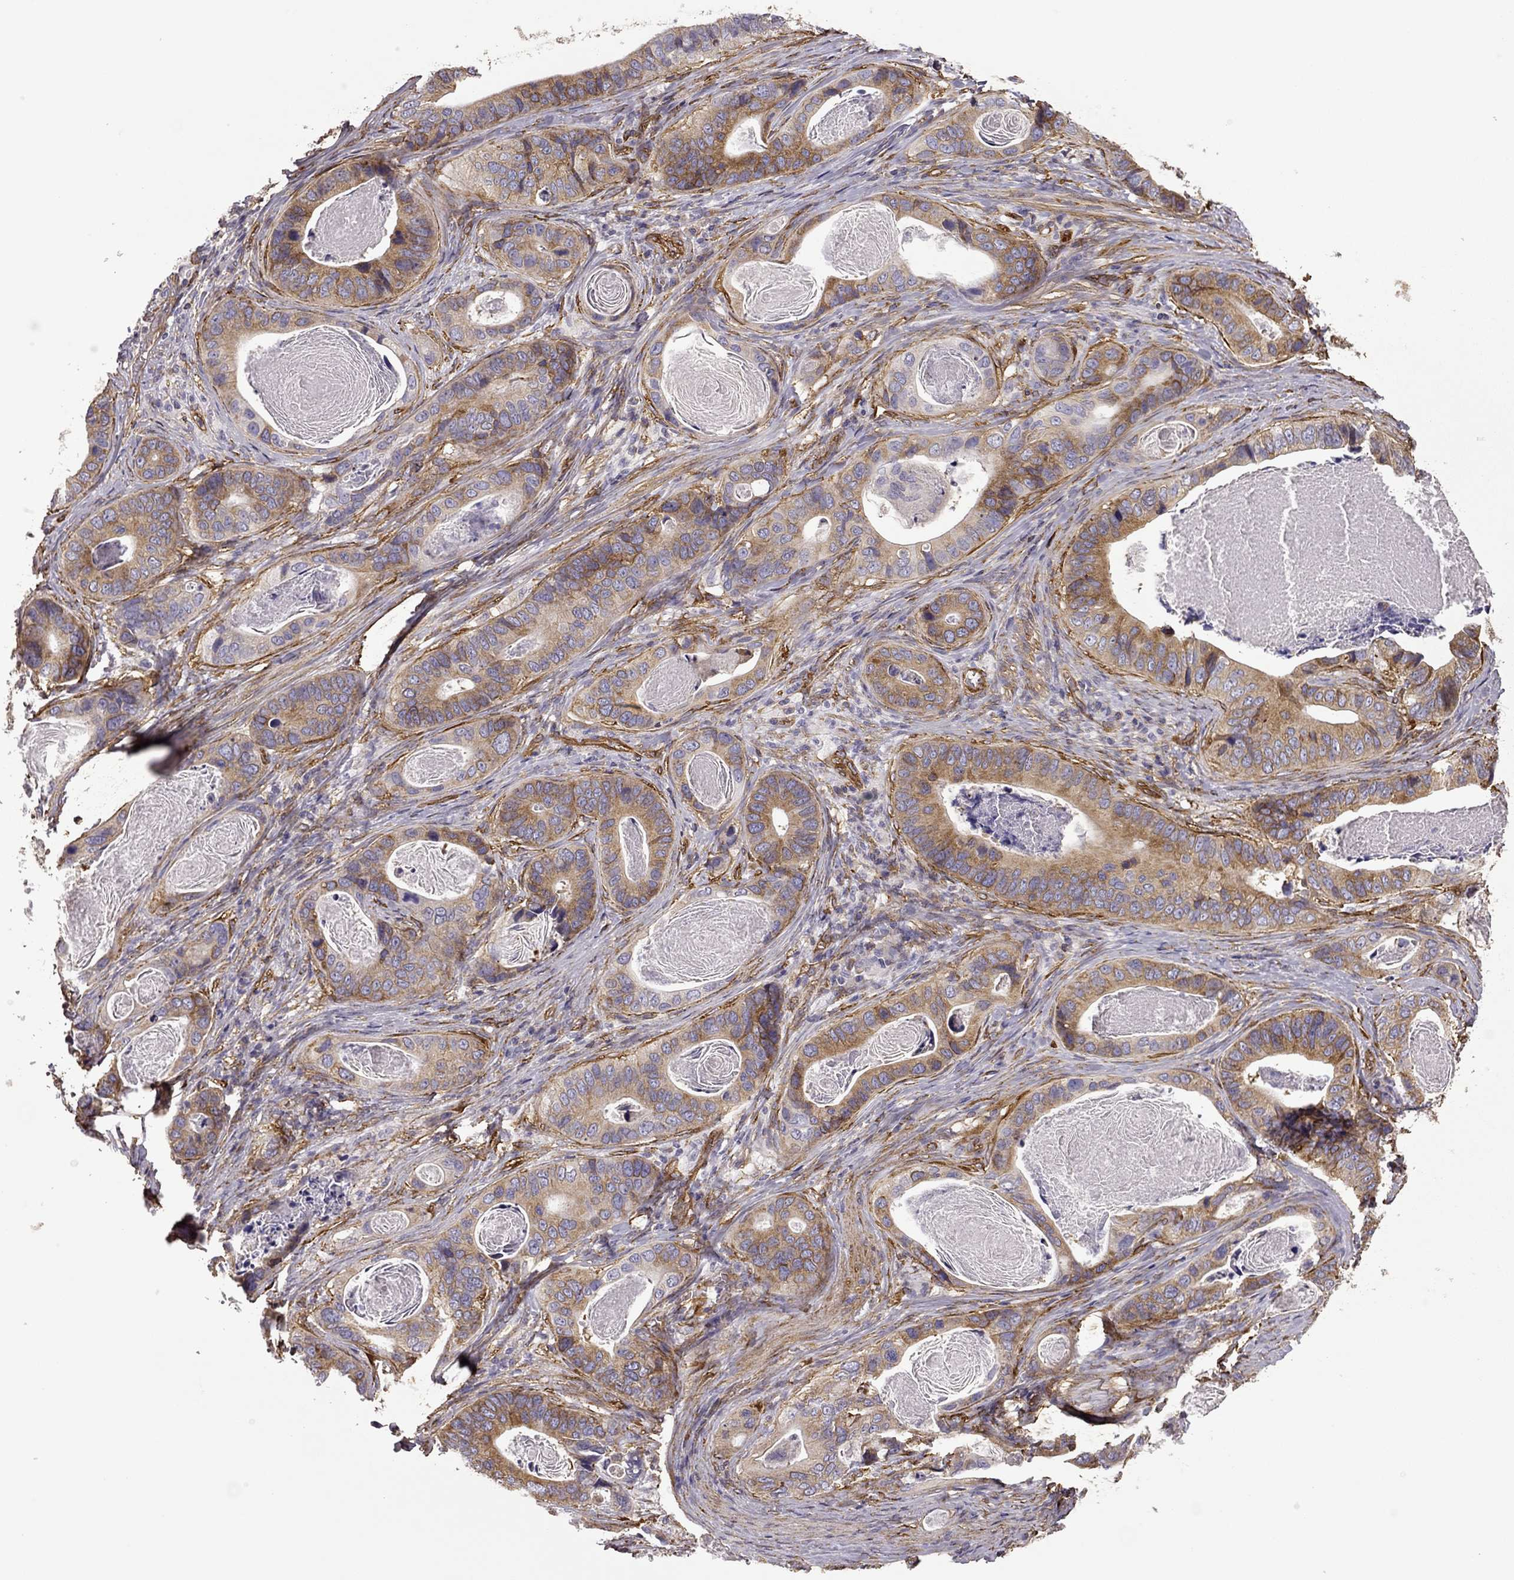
{"staining": {"intensity": "moderate", "quantity": ">75%", "location": "cytoplasmic/membranous"}, "tissue": "stomach cancer", "cell_type": "Tumor cells", "image_type": "cancer", "snomed": [{"axis": "morphology", "description": "Adenocarcinoma, NOS"}, {"axis": "topography", "description": "Stomach"}], "caption": "High-power microscopy captured an IHC image of stomach adenocarcinoma, revealing moderate cytoplasmic/membranous positivity in about >75% of tumor cells.", "gene": "MAP4", "patient": {"sex": "male", "age": 84}}